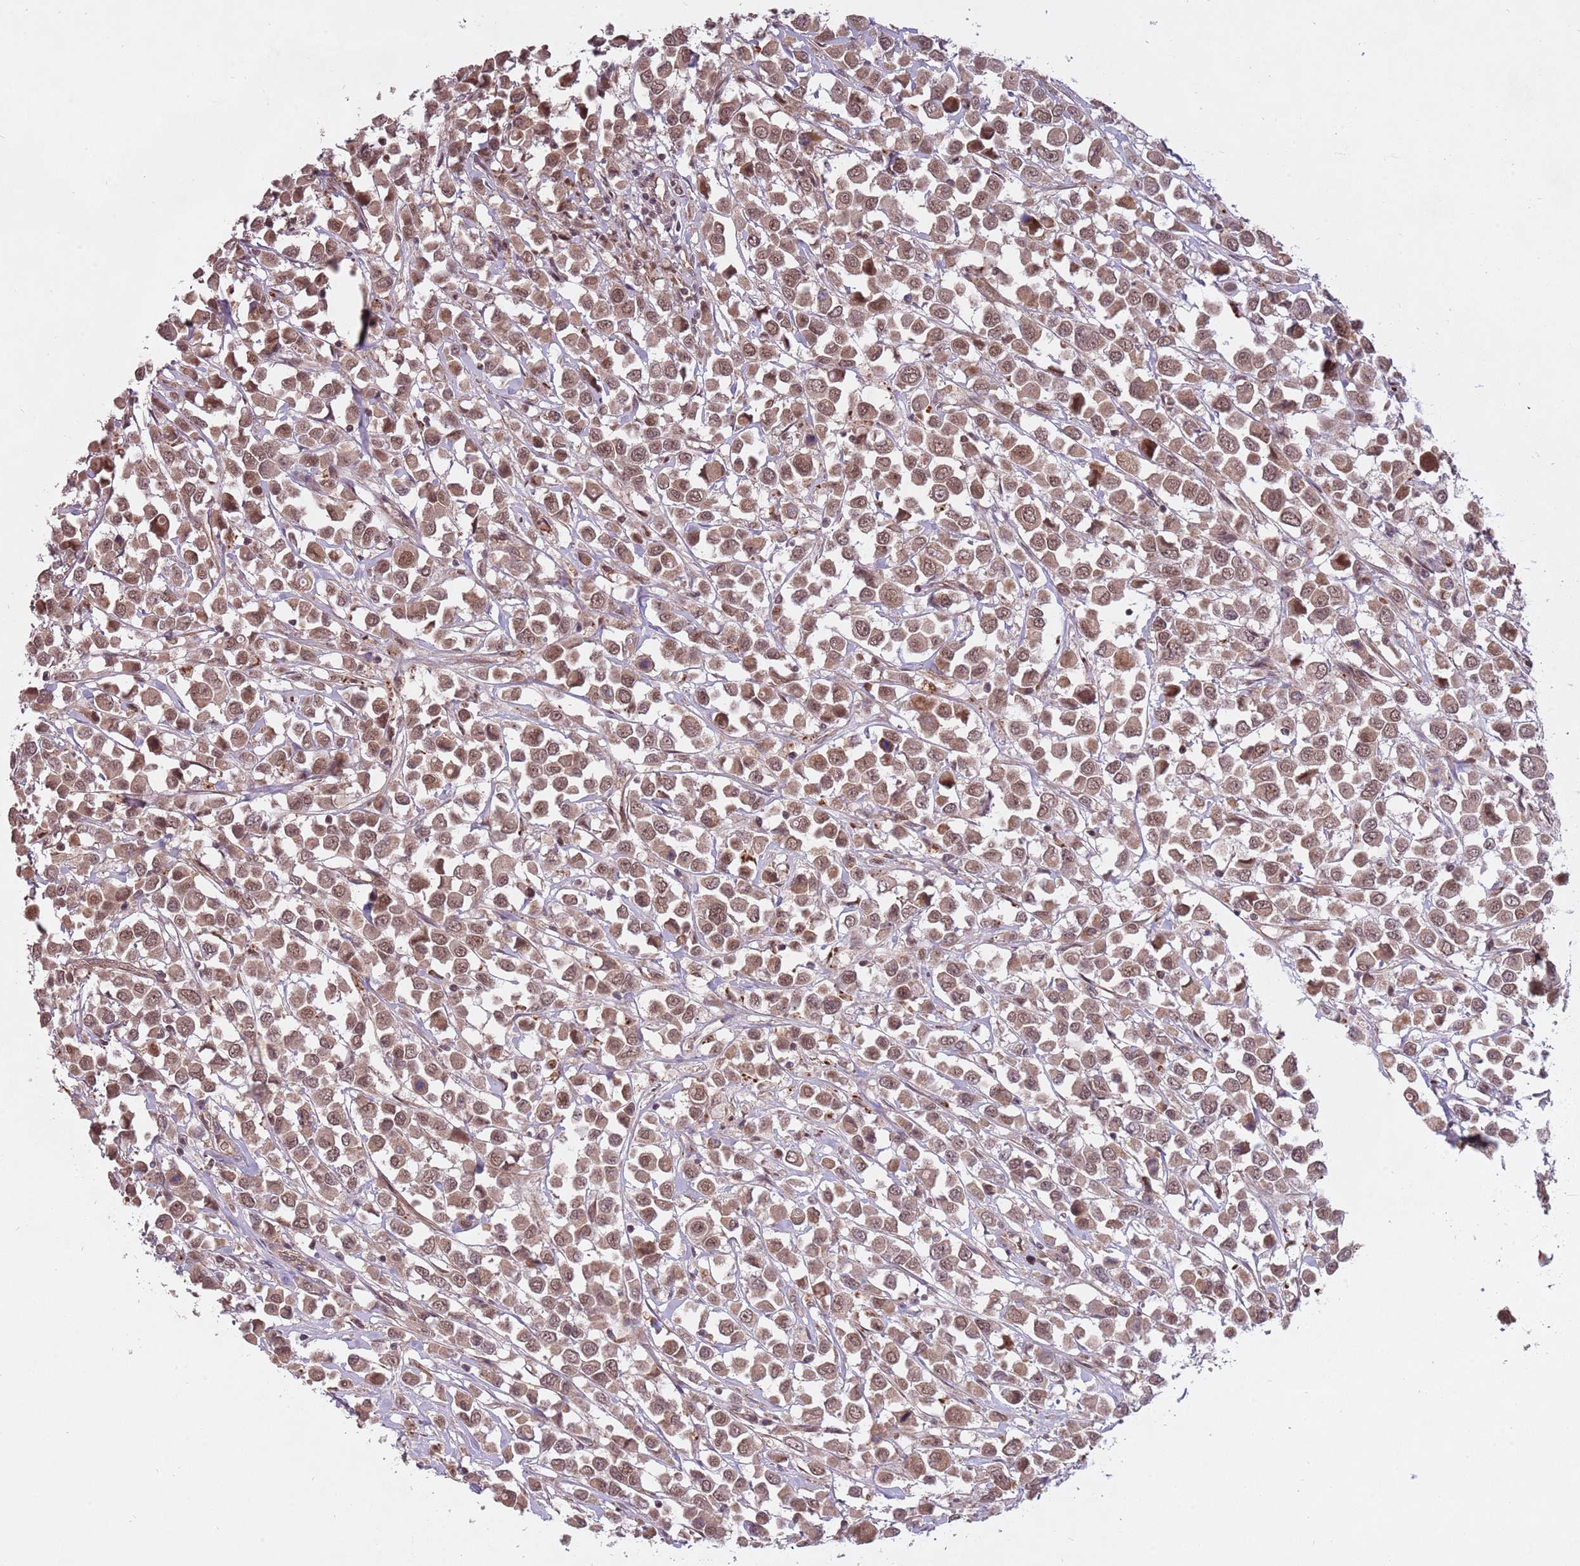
{"staining": {"intensity": "moderate", "quantity": ">75%", "location": "cytoplasmic/membranous,nuclear"}, "tissue": "breast cancer", "cell_type": "Tumor cells", "image_type": "cancer", "snomed": [{"axis": "morphology", "description": "Duct carcinoma"}, {"axis": "topography", "description": "Breast"}], "caption": "Protein expression analysis of human breast cancer reveals moderate cytoplasmic/membranous and nuclear staining in about >75% of tumor cells.", "gene": "SUDS3", "patient": {"sex": "female", "age": 61}}